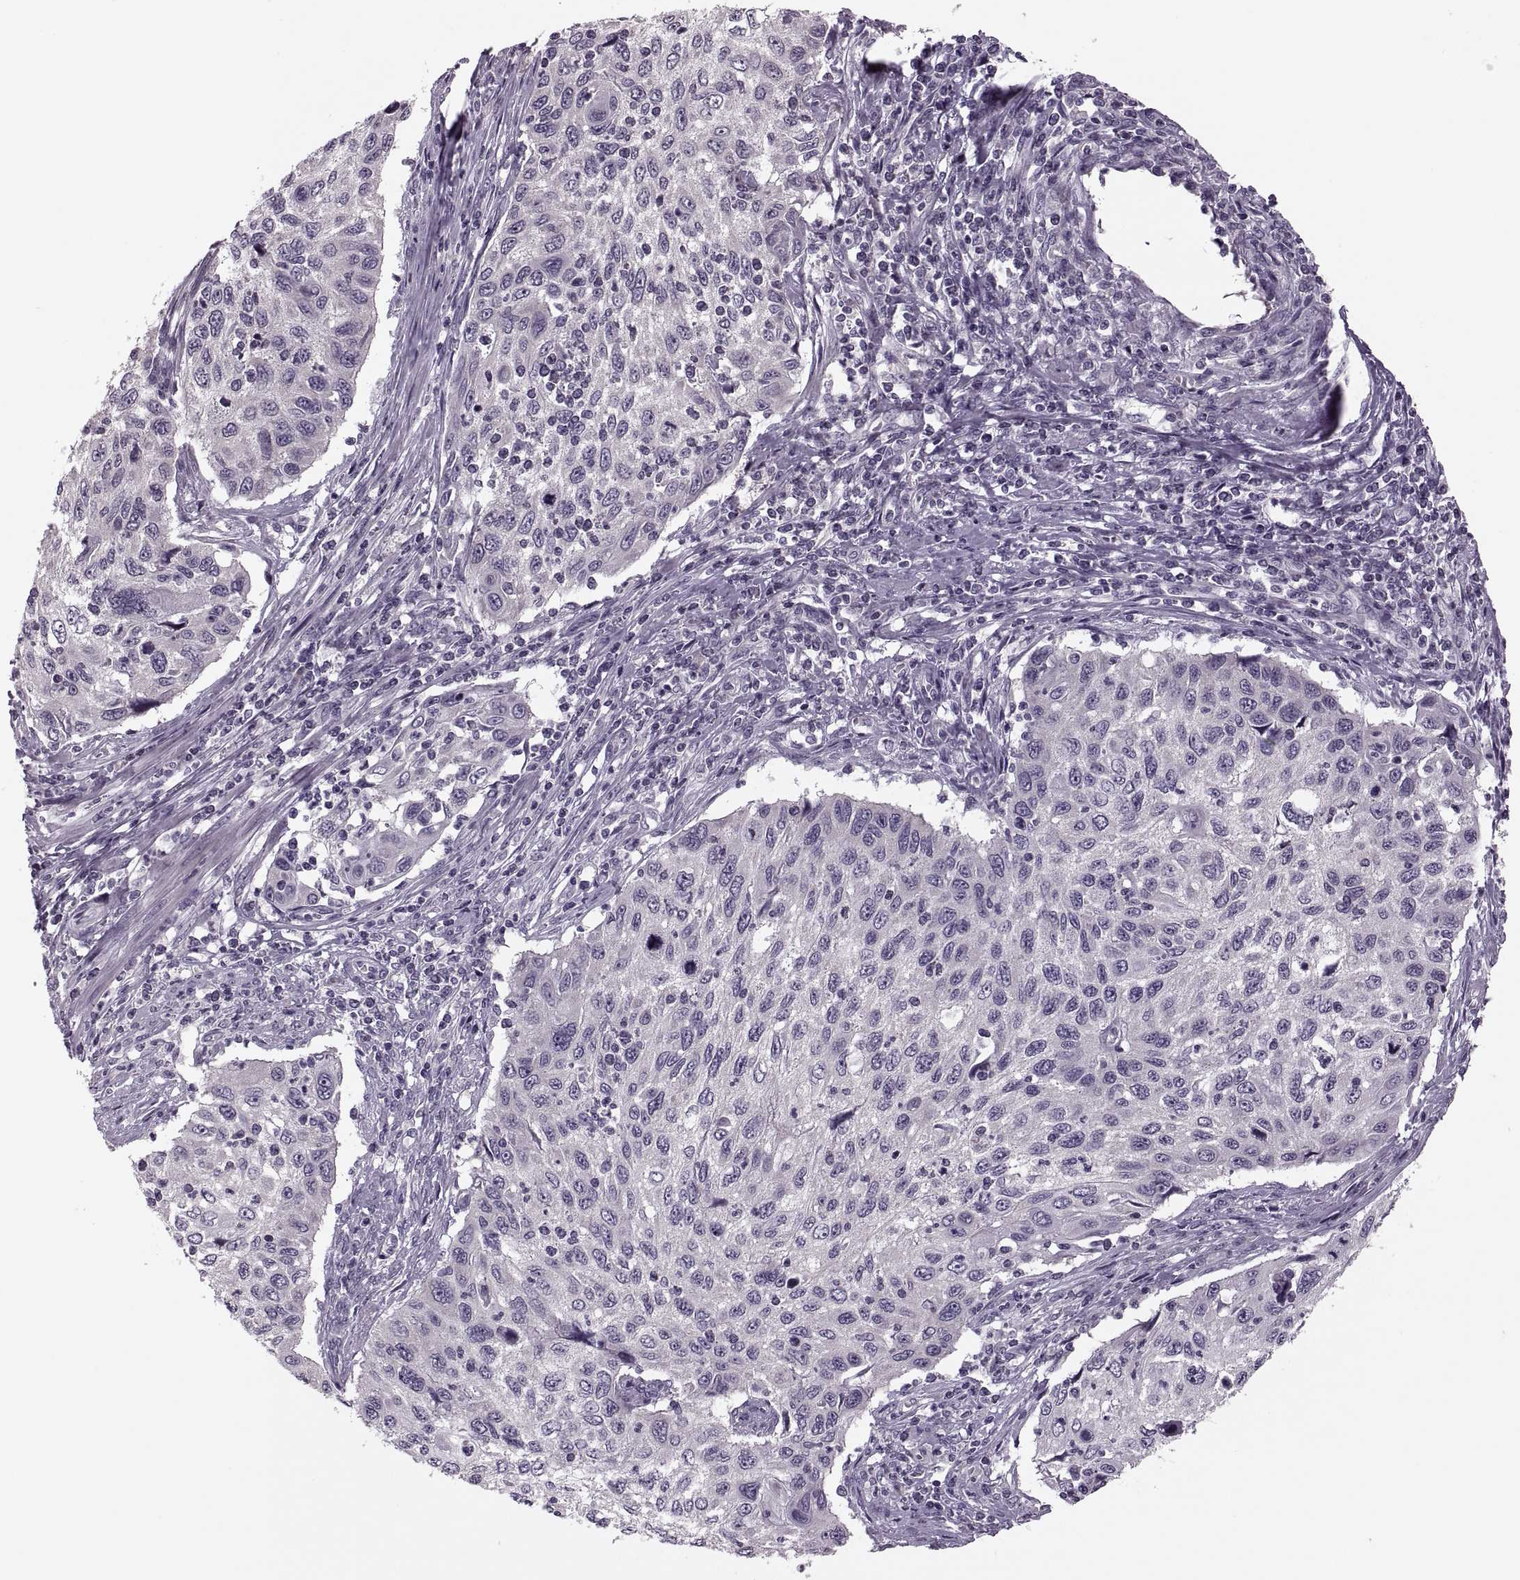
{"staining": {"intensity": "negative", "quantity": "none", "location": "none"}, "tissue": "cervical cancer", "cell_type": "Tumor cells", "image_type": "cancer", "snomed": [{"axis": "morphology", "description": "Squamous cell carcinoma, NOS"}, {"axis": "topography", "description": "Cervix"}], "caption": "Tumor cells show no significant staining in squamous cell carcinoma (cervical).", "gene": "PRSS54", "patient": {"sex": "female", "age": 70}}